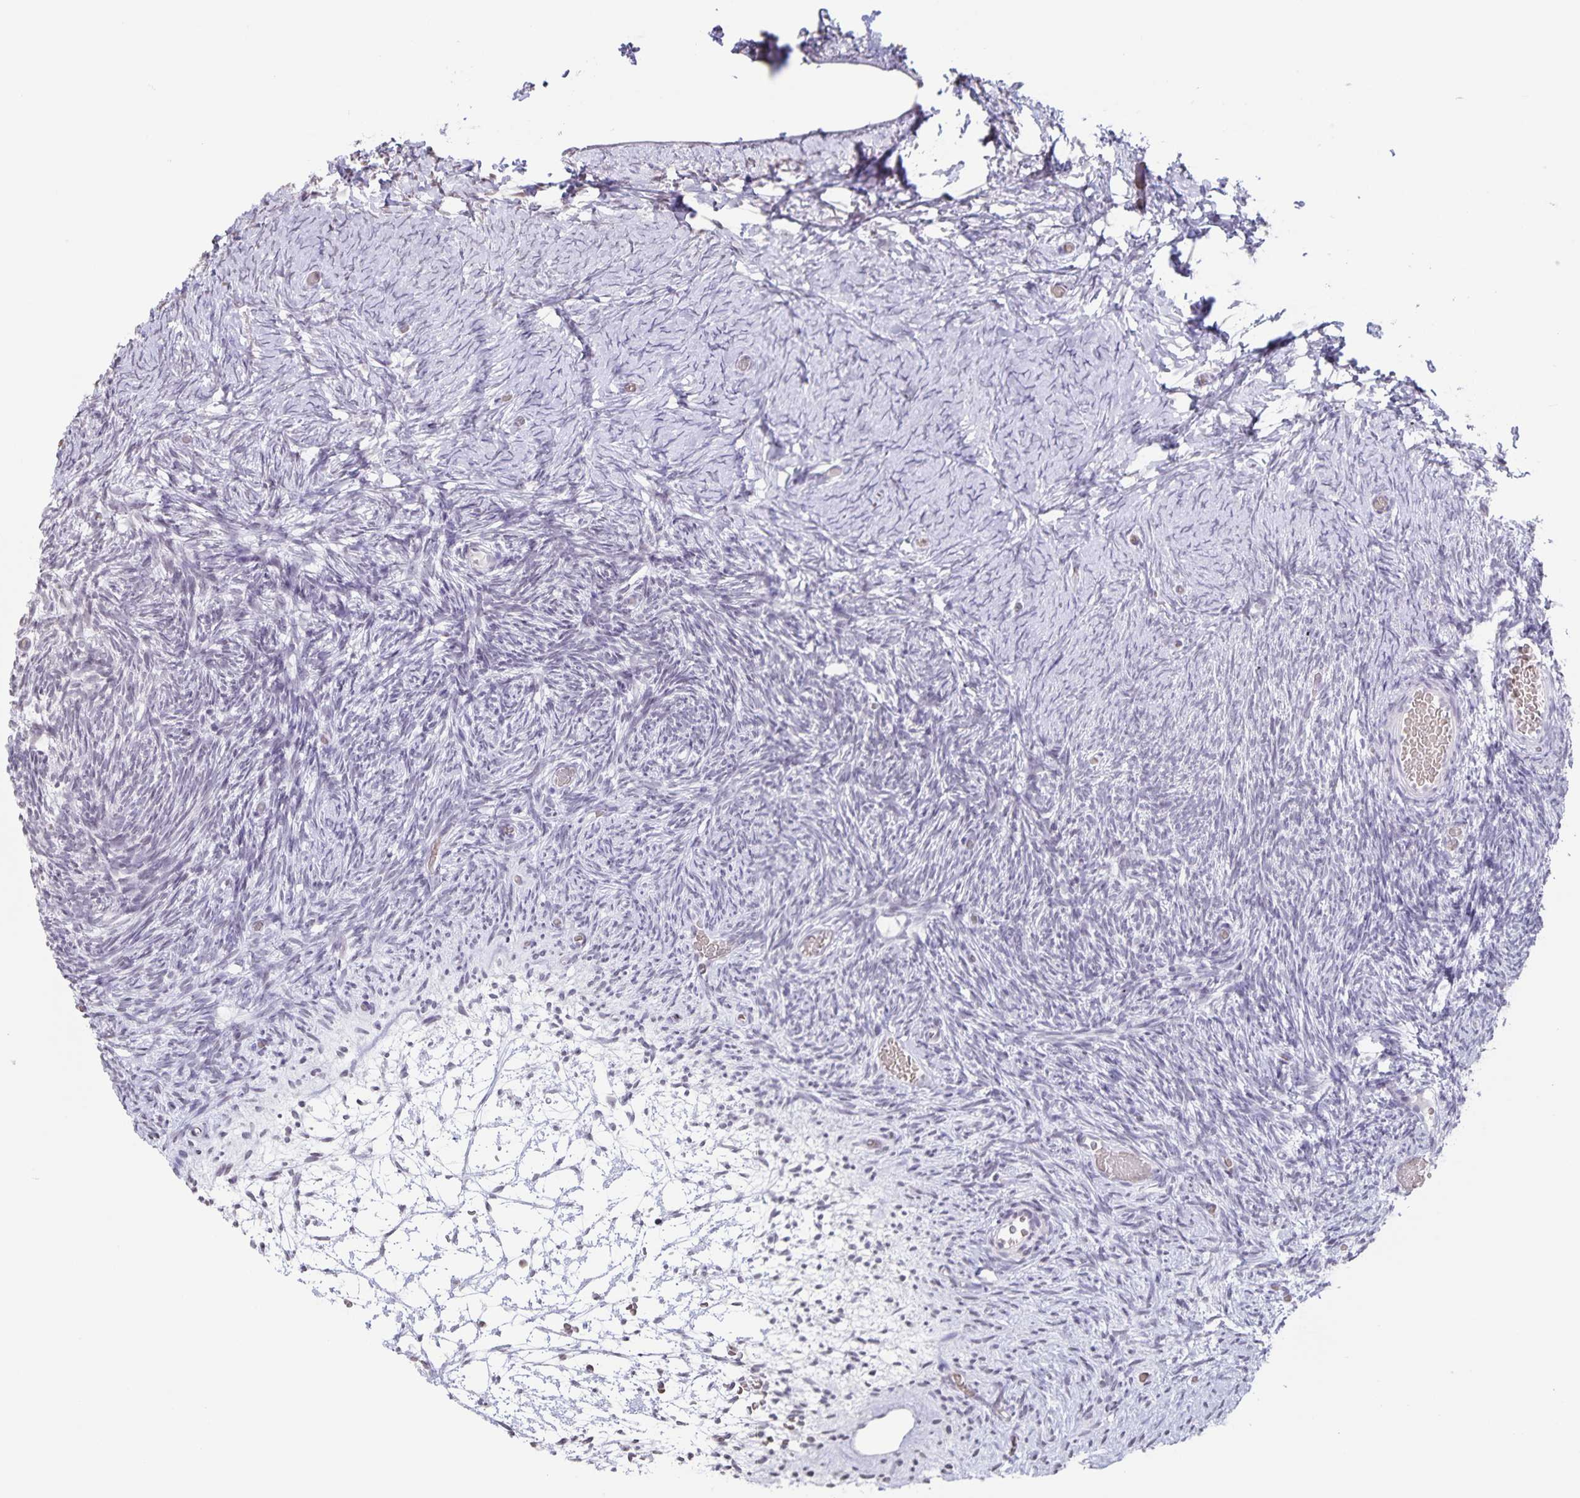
{"staining": {"intensity": "negative", "quantity": "none", "location": "none"}, "tissue": "ovary", "cell_type": "Ovarian stroma cells", "image_type": "normal", "snomed": [{"axis": "morphology", "description": "Normal tissue, NOS"}, {"axis": "topography", "description": "Ovary"}], "caption": "The IHC micrograph has no significant staining in ovarian stroma cells of ovary. Brightfield microscopy of IHC stained with DAB (3,3'-diaminobenzidine) (brown) and hematoxylin (blue), captured at high magnification.", "gene": "AQP4", "patient": {"sex": "female", "age": 39}}